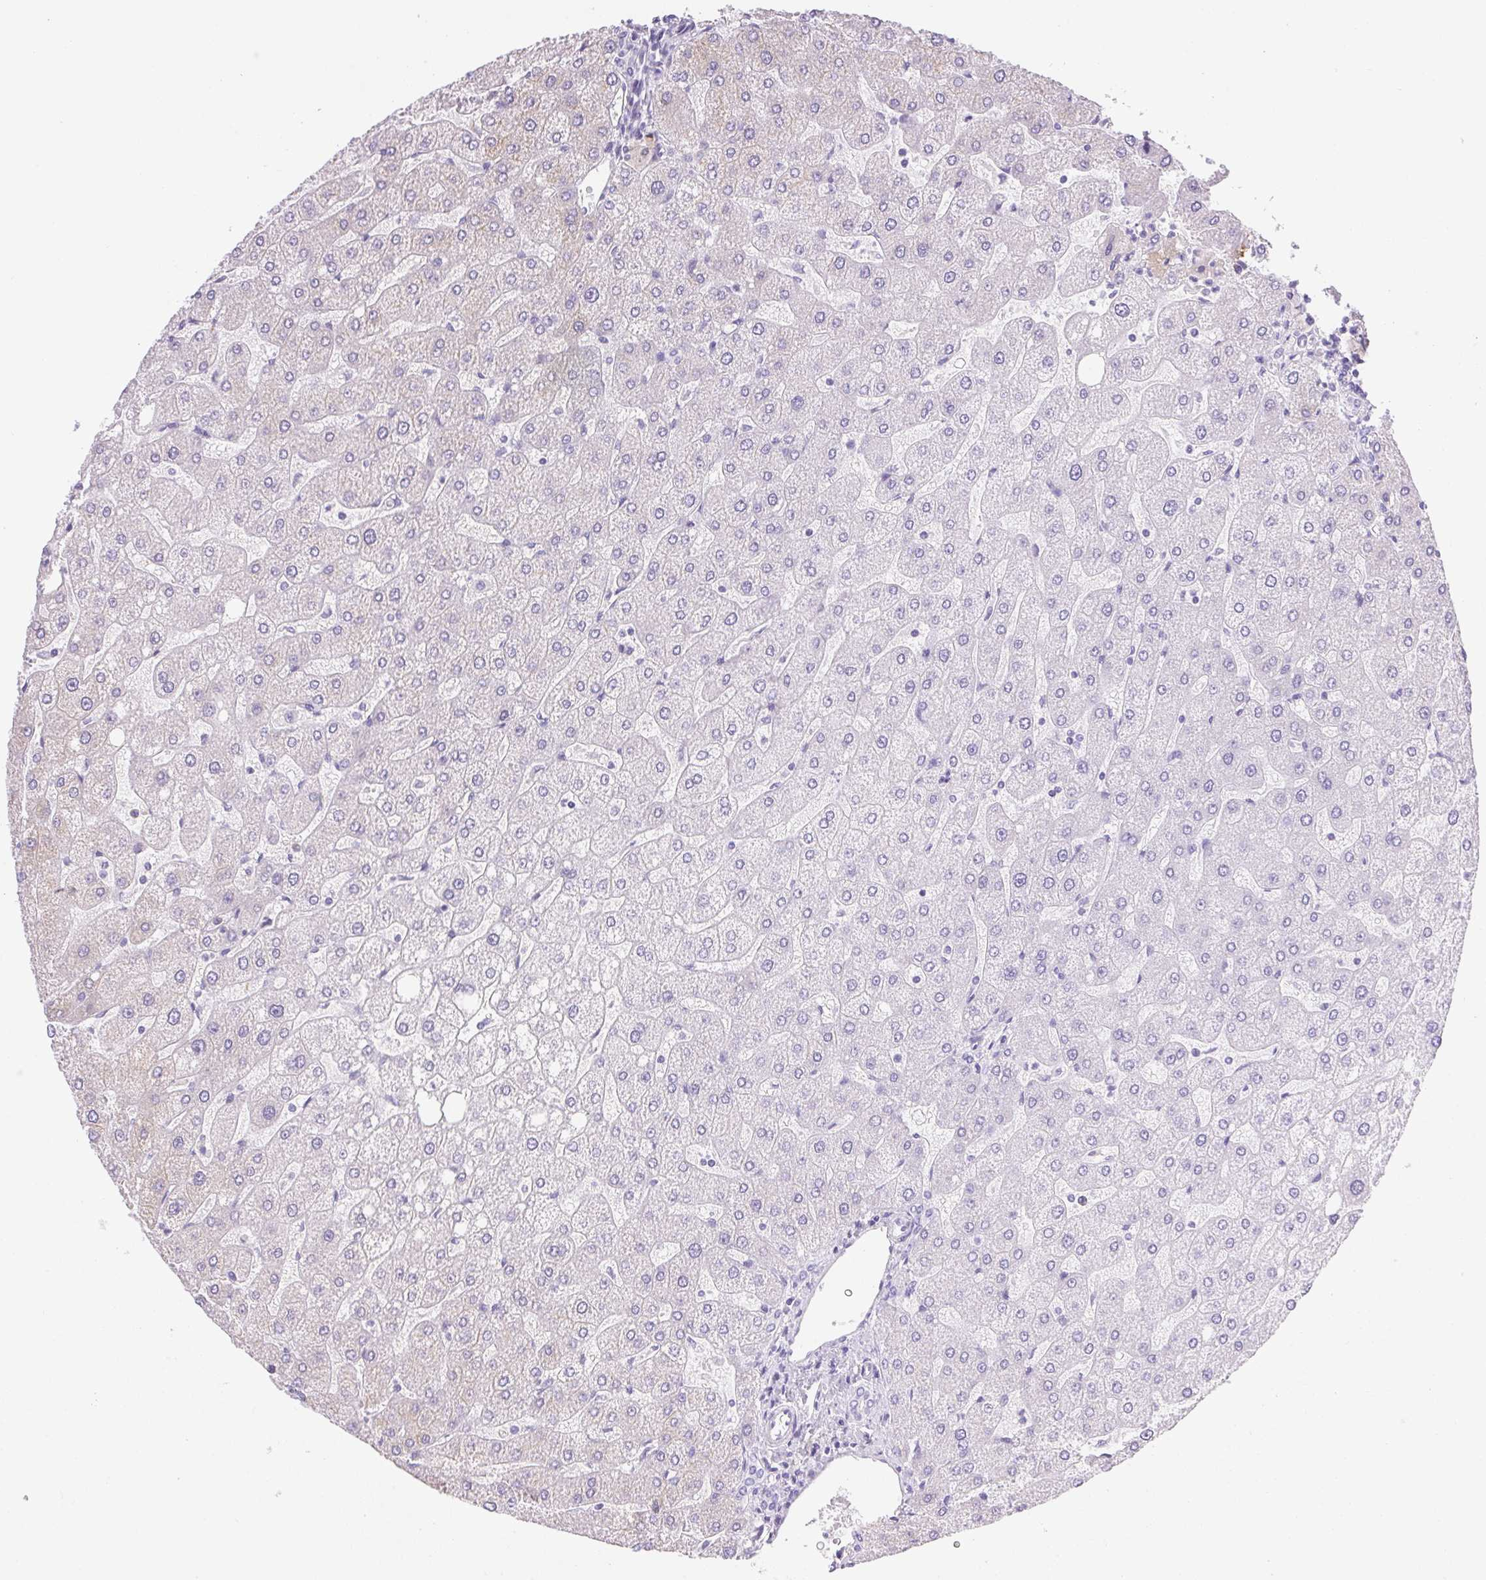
{"staining": {"intensity": "negative", "quantity": "none", "location": "none"}, "tissue": "liver", "cell_type": "Cholangiocytes", "image_type": "normal", "snomed": [{"axis": "morphology", "description": "Normal tissue, NOS"}, {"axis": "topography", "description": "Liver"}], "caption": "Micrograph shows no significant protein staining in cholangiocytes of benign liver.", "gene": "FGA", "patient": {"sex": "male", "age": 67}}